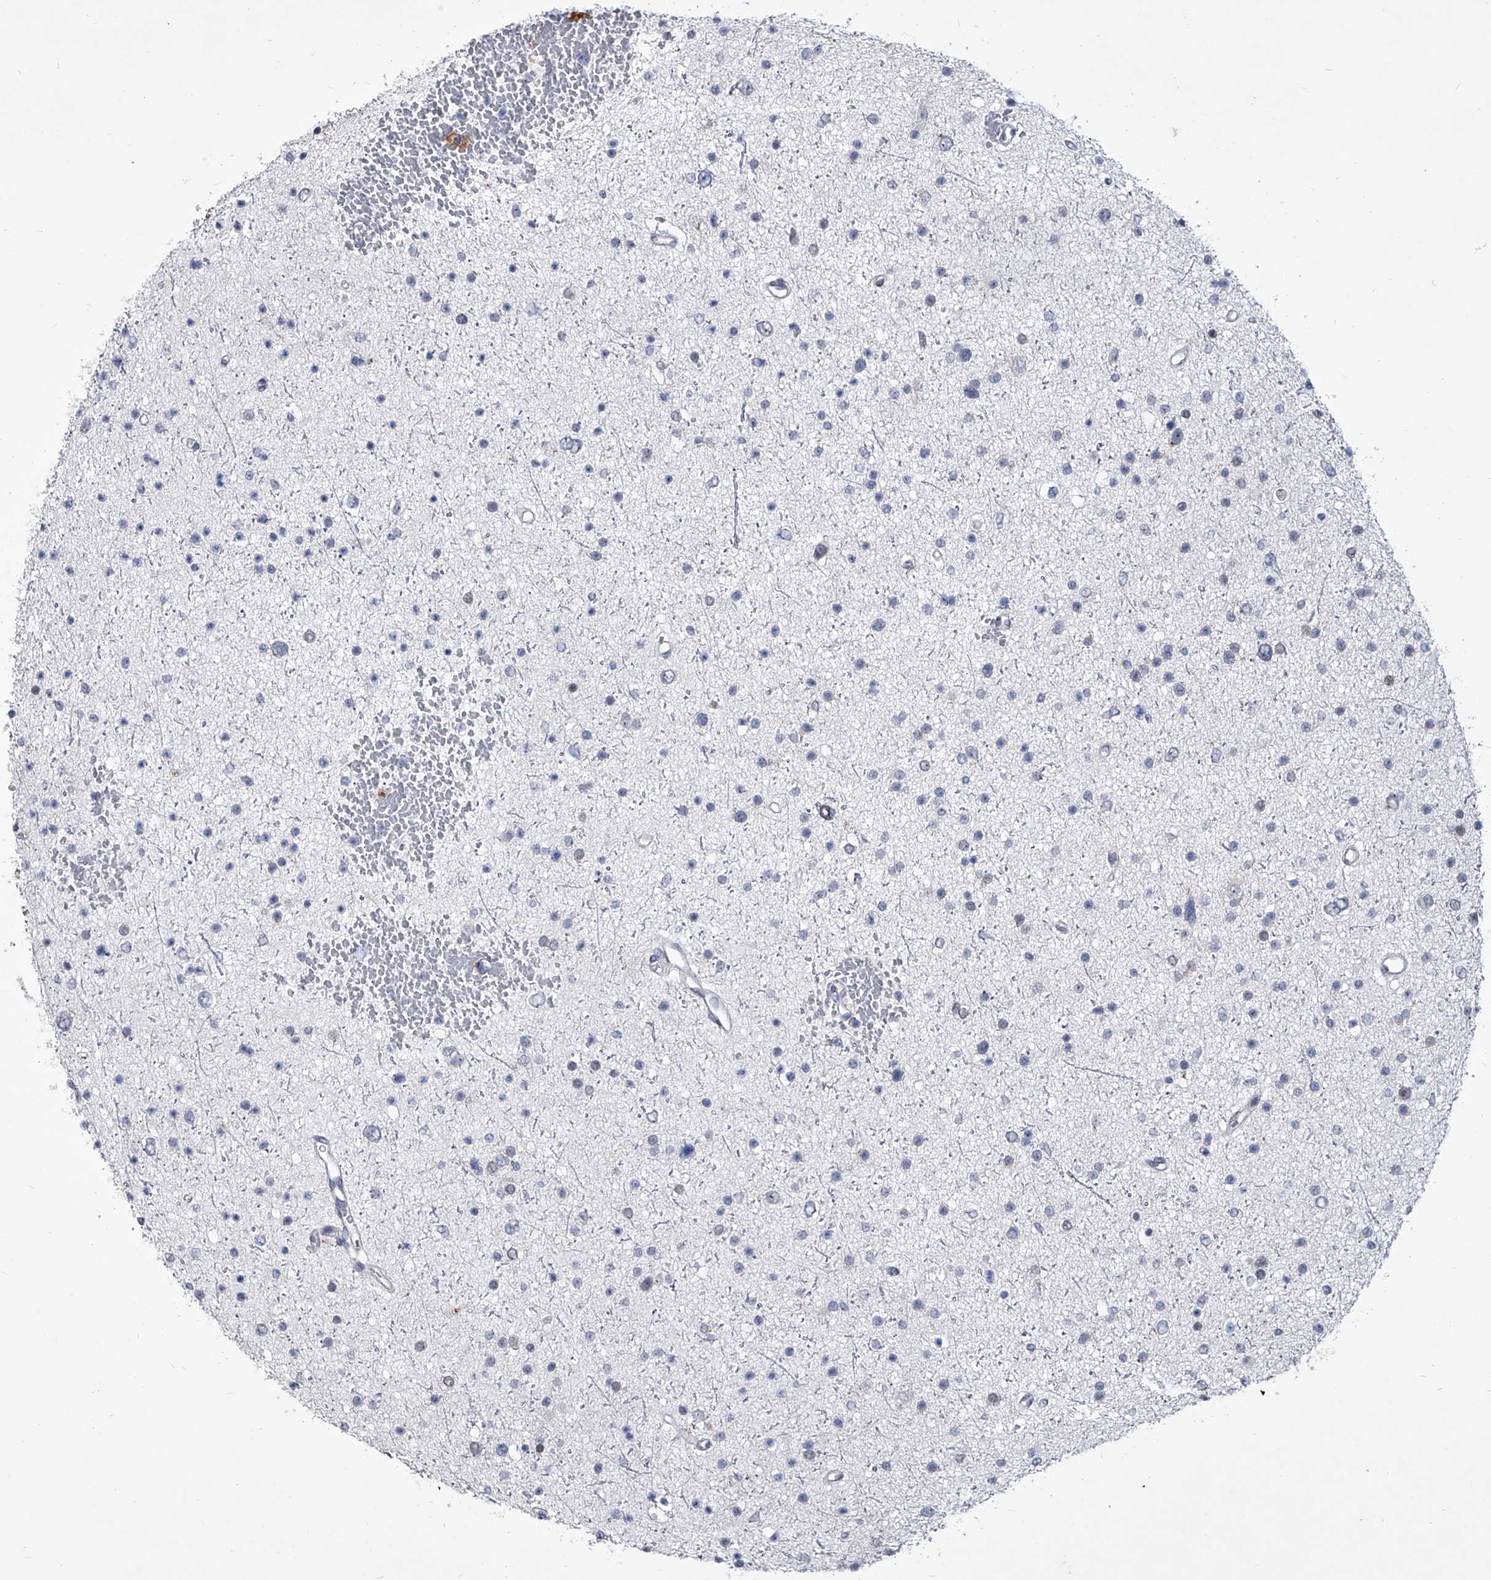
{"staining": {"intensity": "negative", "quantity": "none", "location": "none"}, "tissue": "glioma", "cell_type": "Tumor cells", "image_type": "cancer", "snomed": [{"axis": "morphology", "description": "Glioma, malignant, Low grade"}, {"axis": "topography", "description": "Brain"}], "caption": "Immunohistochemistry of human glioma shows no expression in tumor cells.", "gene": "EVA1C", "patient": {"sex": "female", "age": 37}}